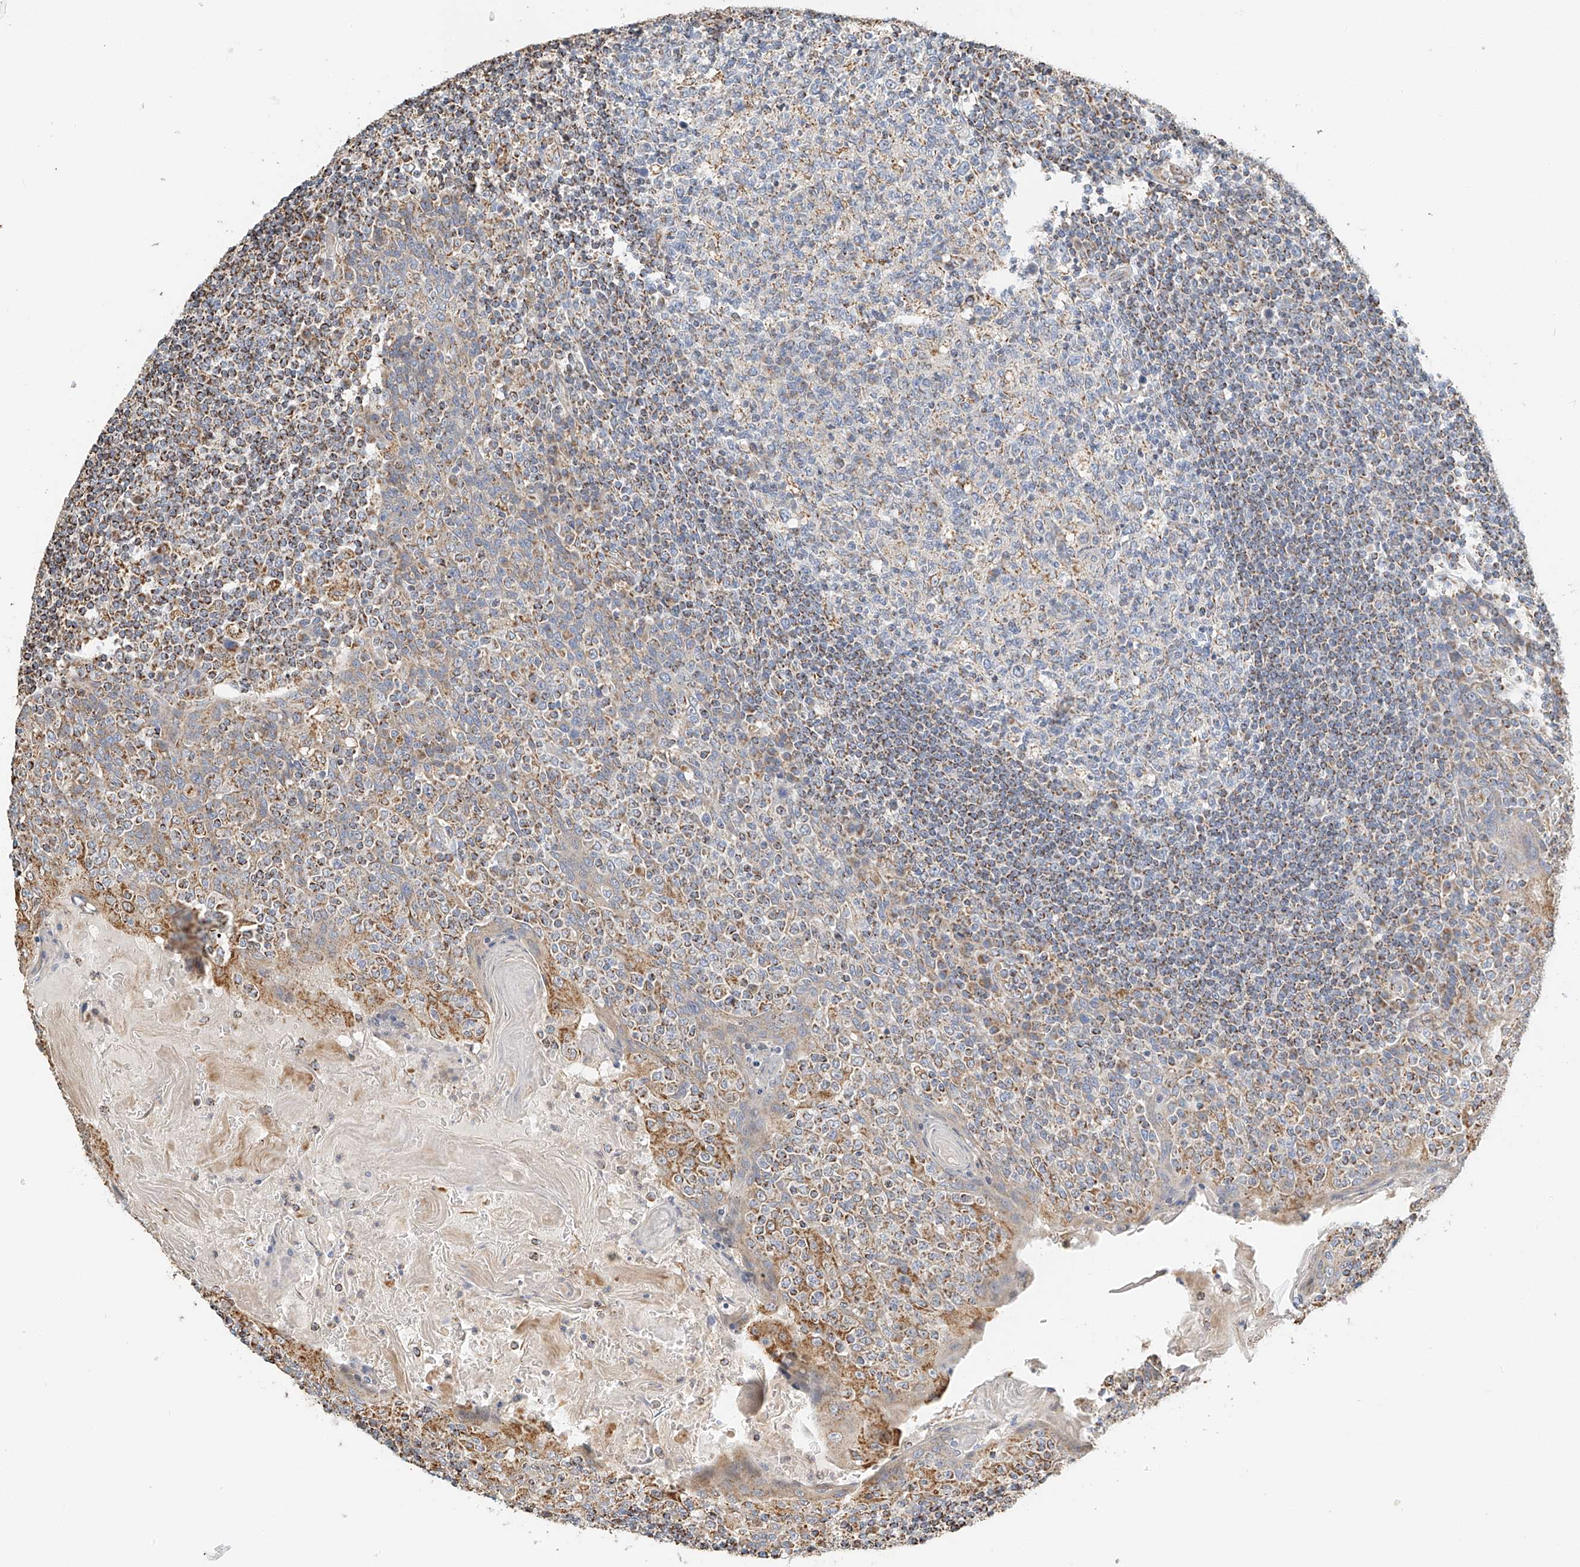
{"staining": {"intensity": "negative", "quantity": "none", "location": "none"}, "tissue": "tonsil", "cell_type": "Germinal center cells", "image_type": "normal", "snomed": [{"axis": "morphology", "description": "Normal tissue, NOS"}, {"axis": "topography", "description": "Tonsil"}], "caption": "DAB (3,3'-diaminobenzidine) immunohistochemical staining of normal human tonsil shows no significant positivity in germinal center cells. (DAB (3,3'-diaminobenzidine) immunohistochemistry (IHC) with hematoxylin counter stain).", "gene": "YIPF7", "patient": {"sex": "female", "age": 19}}